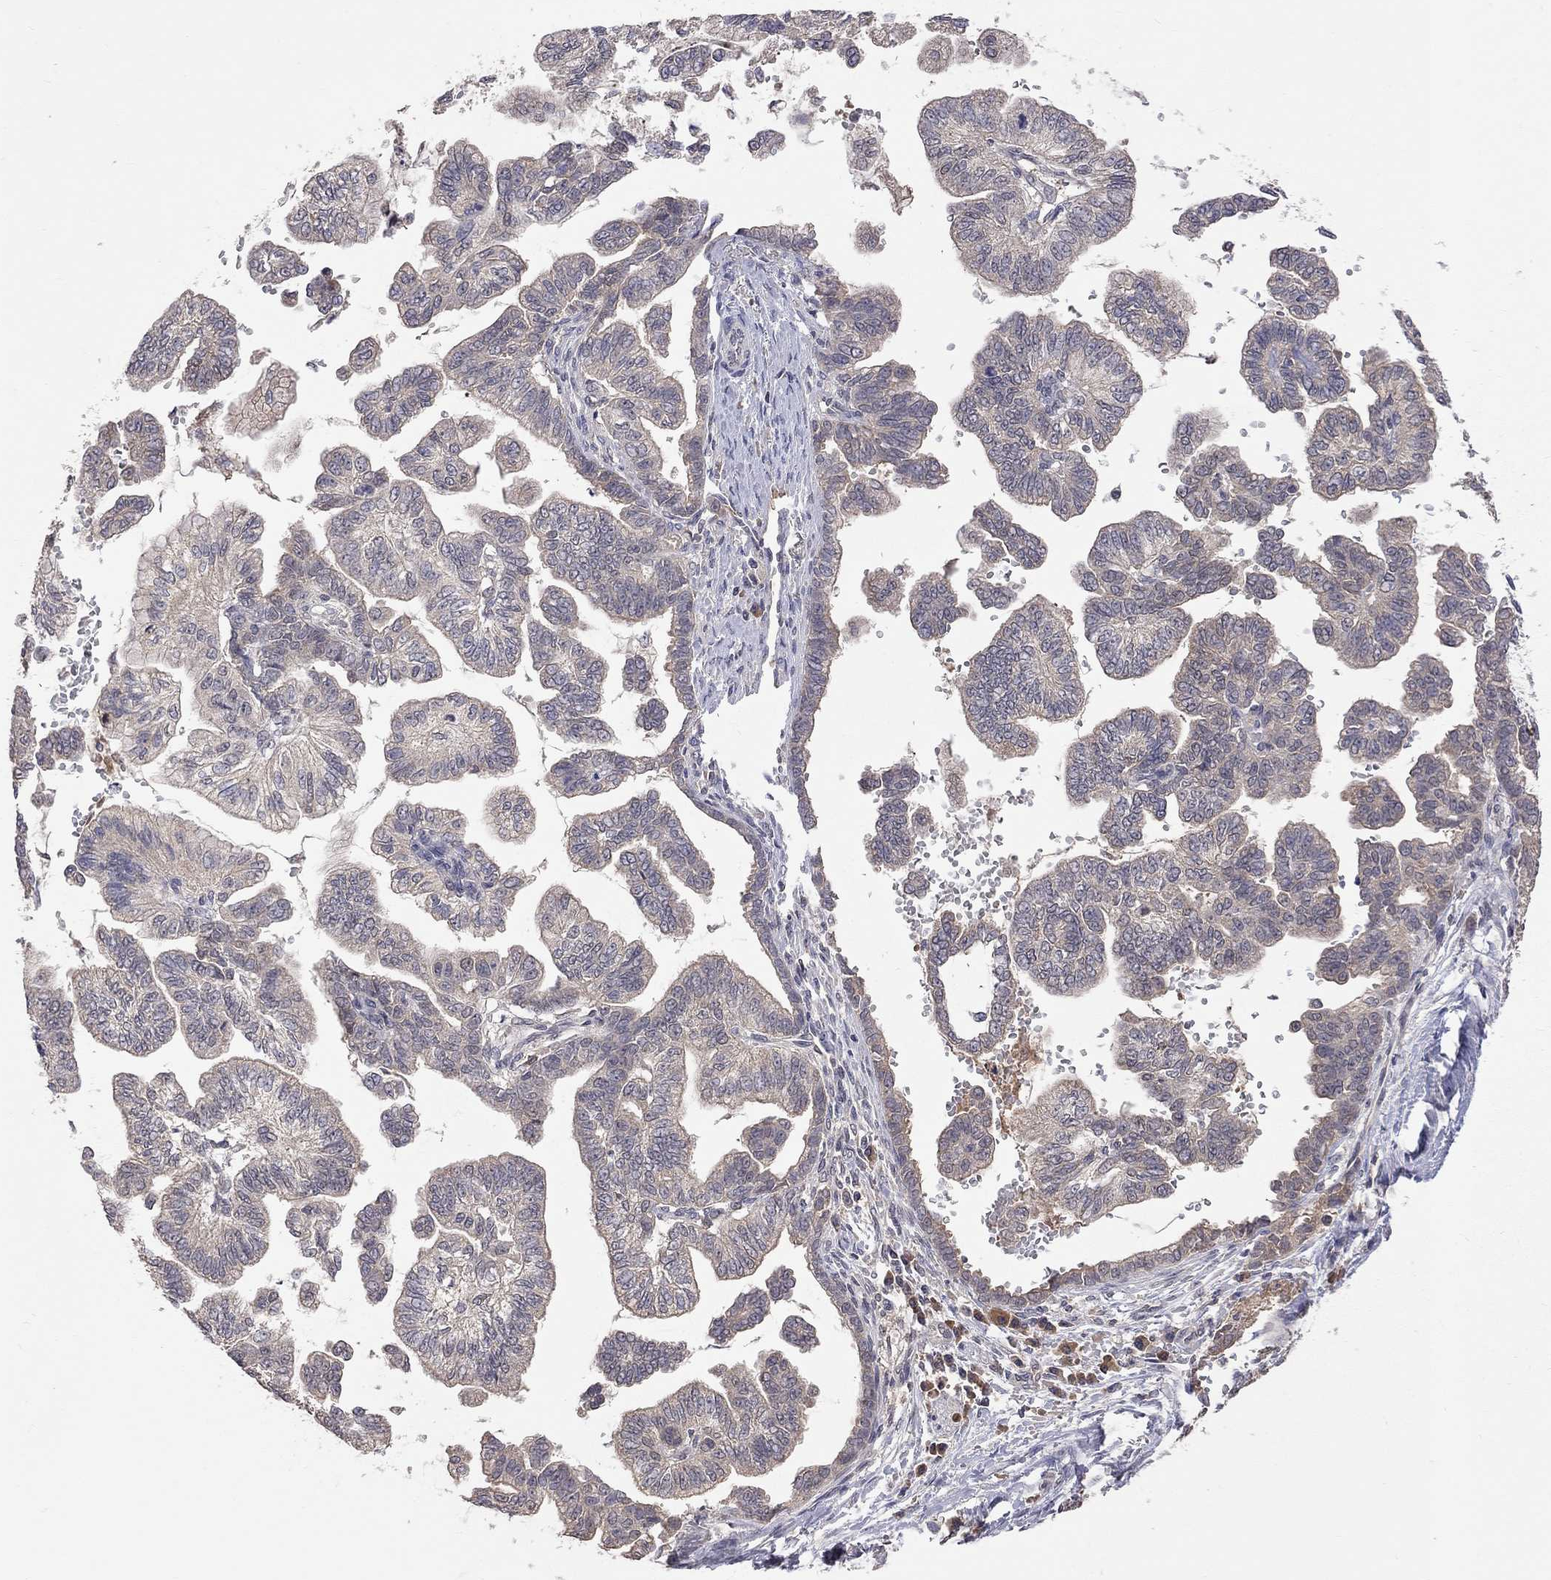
{"staining": {"intensity": "negative", "quantity": "none", "location": "none"}, "tissue": "stomach cancer", "cell_type": "Tumor cells", "image_type": "cancer", "snomed": [{"axis": "morphology", "description": "Adenocarcinoma, NOS"}, {"axis": "topography", "description": "Stomach"}], "caption": "Immunohistochemistry (IHC) image of human adenocarcinoma (stomach) stained for a protein (brown), which reveals no expression in tumor cells.", "gene": "HTR6", "patient": {"sex": "male", "age": 83}}